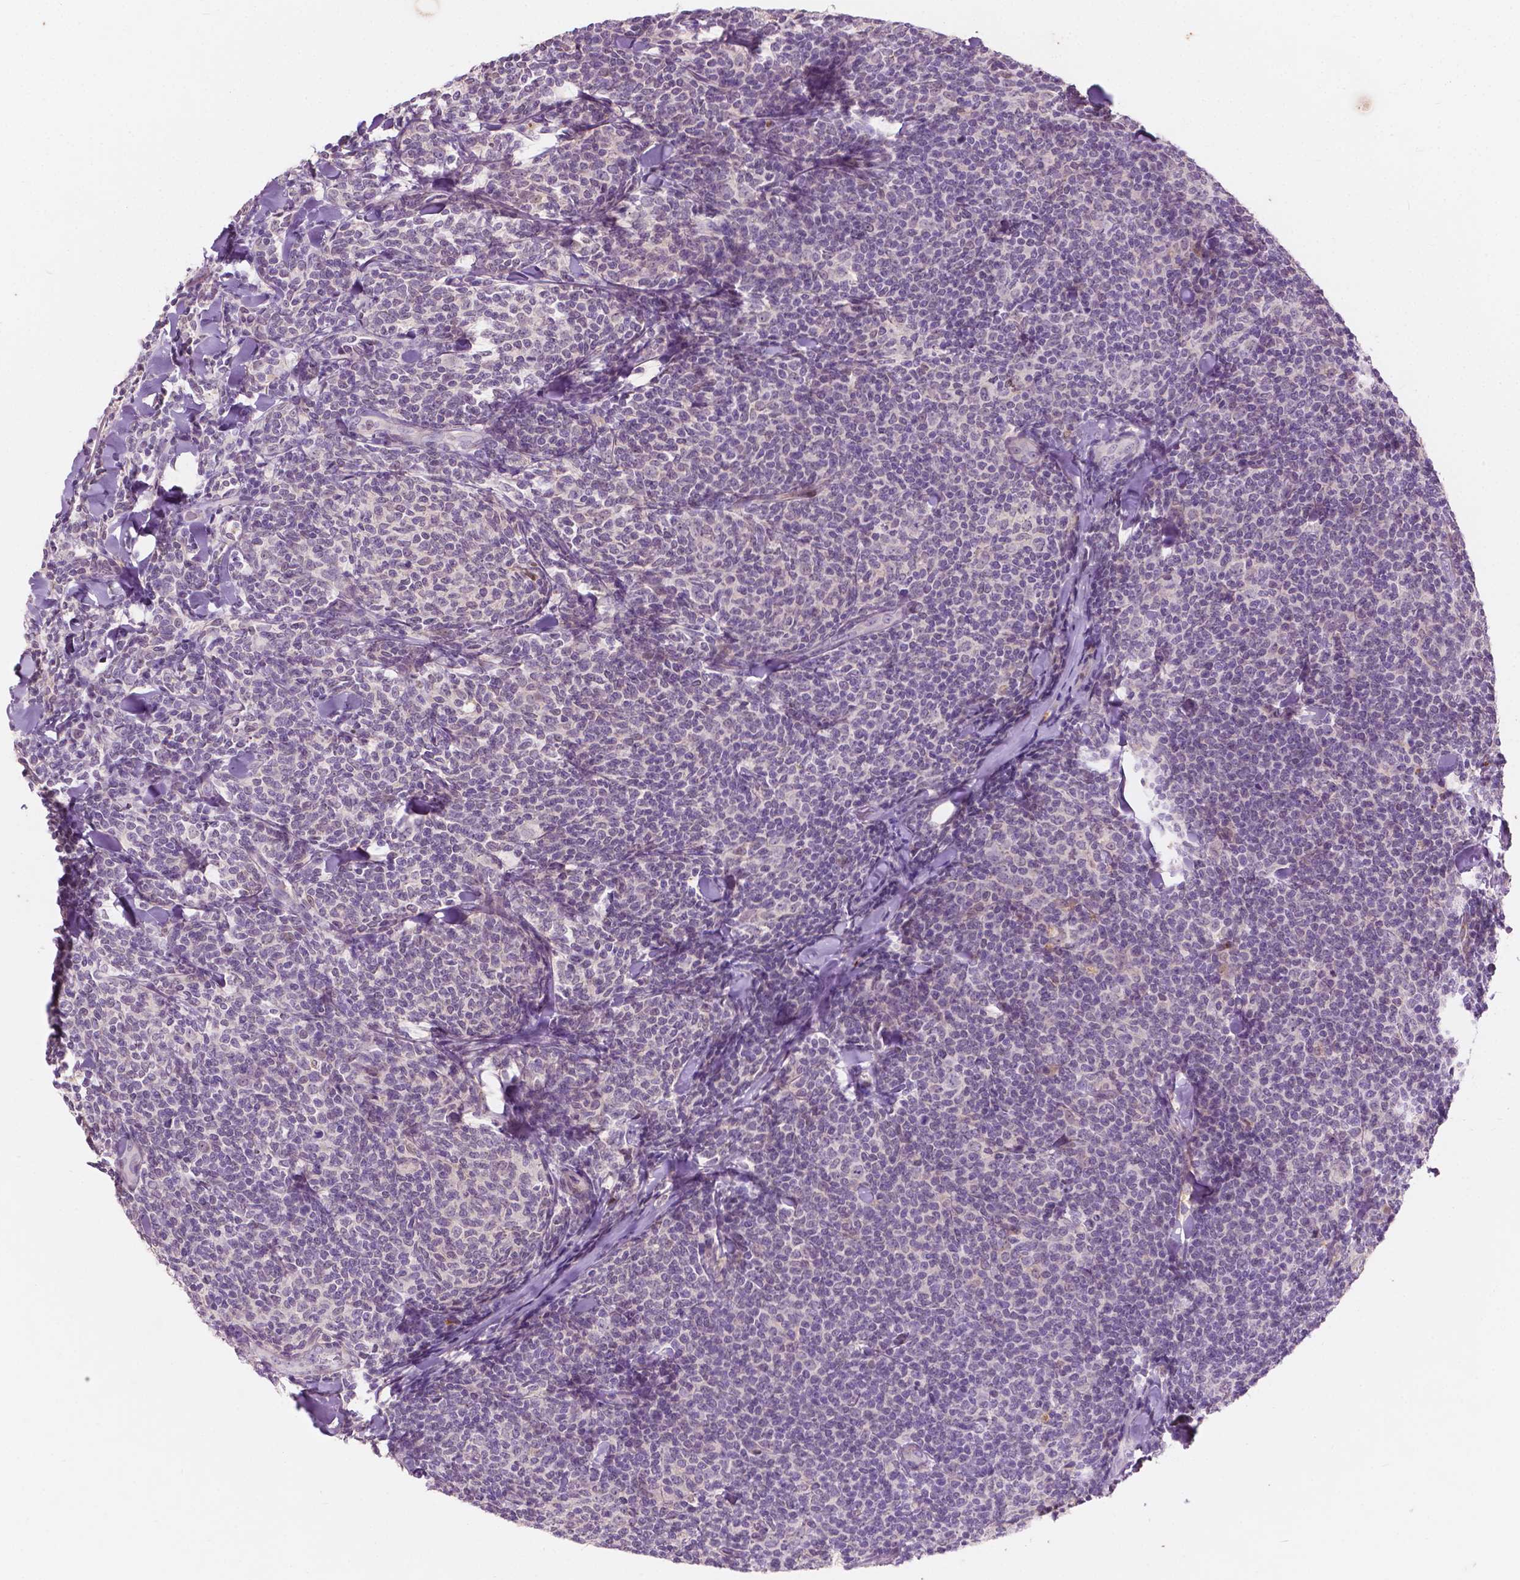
{"staining": {"intensity": "negative", "quantity": "none", "location": "none"}, "tissue": "lymphoma", "cell_type": "Tumor cells", "image_type": "cancer", "snomed": [{"axis": "morphology", "description": "Malignant lymphoma, non-Hodgkin's type, Low grade"}, {"axis": "topography", "description": "Lymph node"}], "caption": "Tumor cells are negative for brown protein staining in lymphoma. (DAB (3,3'-diaminobenzidine) immunohistochemistry with hematoxylin counter stain).", "gene": "GPR37", "patient": {"sex": "female", "age": 56}}